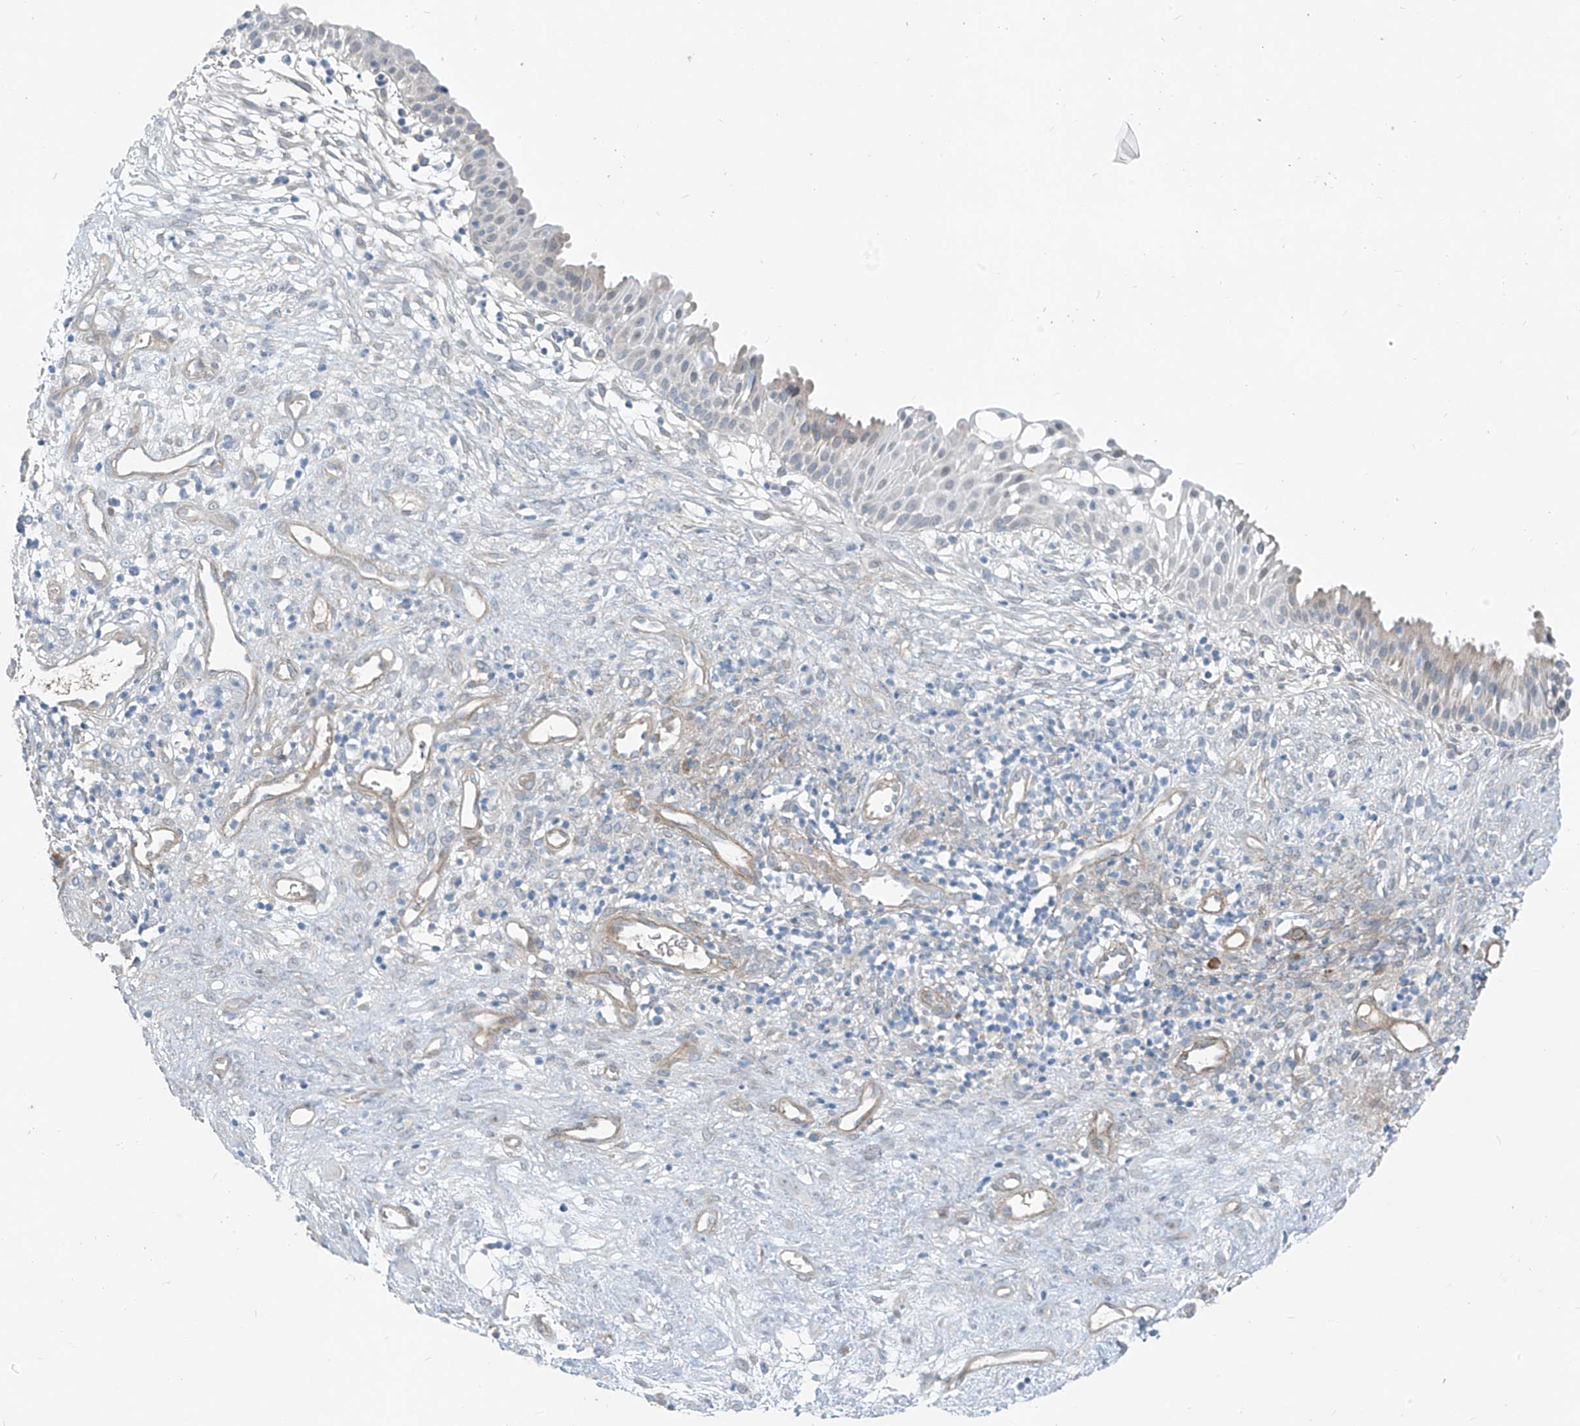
{"staining": {"intensity": "negative", "quantity": "none", "location": "none"}, "tissue": "nasopharynx", "cell_type": "Respiratory epithelial cells", "image_type": "normal", "snomed": [{"axis": "morphology", "description": "Normal tissue, NOS"}, {"axis": "topography", "description": "Nasopharynx"}], "caption": "Immunohistochemistry (IHC) photomicrograph of normal nasopharynx: human nasopharynx stained with DAB (3,3'-diaminobenzidine) shows no significant protein staining in respiratory epithelial cells. (IHC, brightfield microscopy, high magnification).", "gene": "TNS2", "patient": {"sex": "male", "age": 22}}